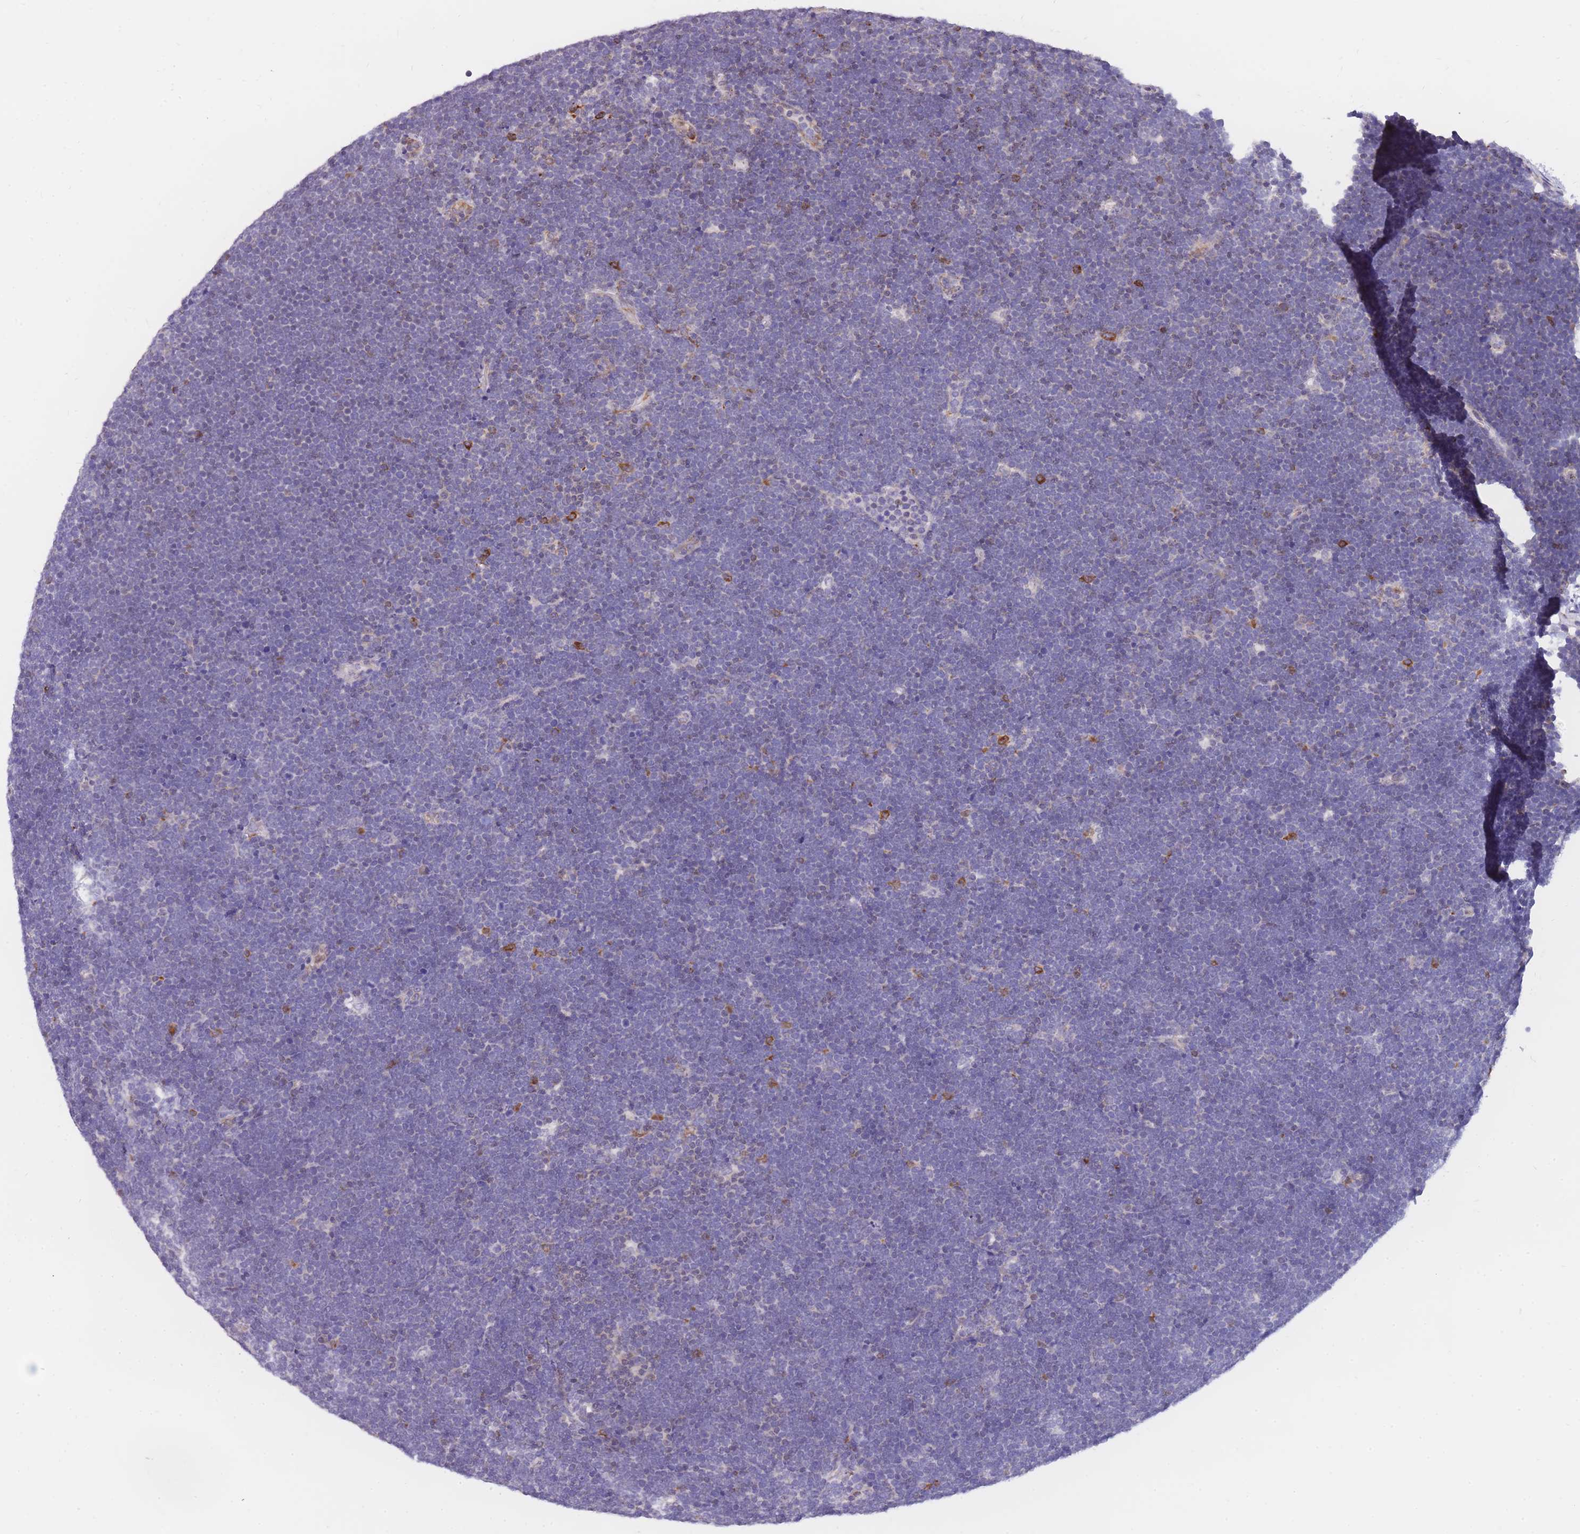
{"staining": {"intensity": "negative", "quantity": "none", "location": "none"}, "tissue": "lymphoma", "cell_type": "Tumor cells", "image_type": "cancer", "snomed": [{"axis": "morphology", "description": "Malignant lymphoma, non-Hodgkin's type, High grade"}, {"axis": "topography", "description": "Lymph node"}], "caption": "Lymphoma stained for a protein using immunohistochemistry (IHC) exhibits no expression tumor cells.", "gene": "ZNF662", "patient": {"sex": "male", "age": 13}}